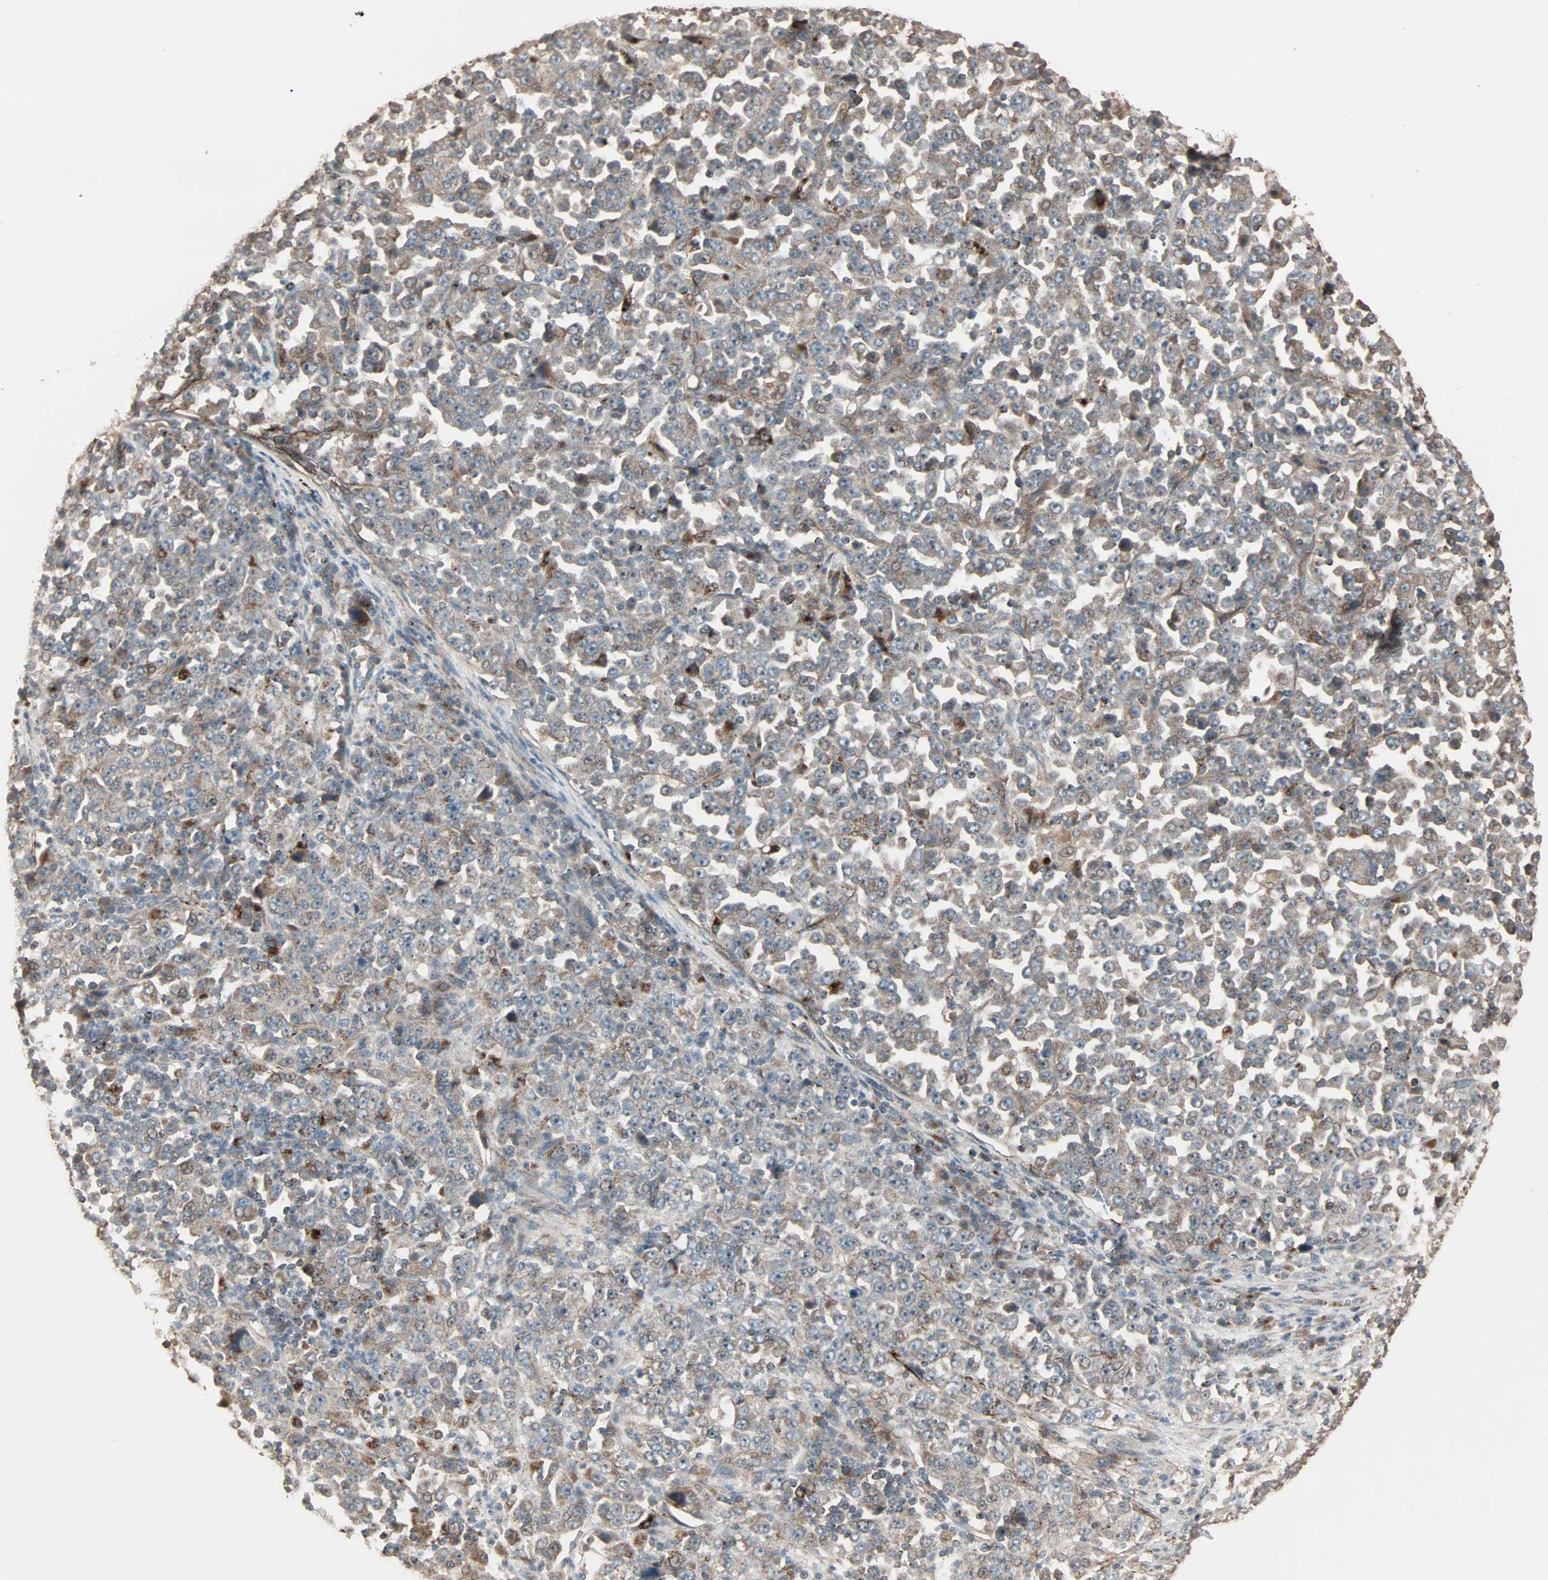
{"staining": {"intensity": "weak", "quantity": ">75%", "location": "cytoplasmic/membranous"}, "tissue": "stomach cancer", "cell_type": "Tumor cells", "image_type": "cancer", "snomed": [{"axis": "morphology", "description": "Normal tissue, NOS"}, {"axis": "morphology", "description": "Adenocarcinoma, NOS"}, {"axis": "topography", "description": "Stomach, upper"}, {"axis": "topography", "description": "Stomach"}], "caption": "Immunohistochemistry photomicrograph of neoplastic tissue: stomach adenocarcinoma stained using immunohistochemistry shows low levels of weak protein expression localized specifically in the cytoplasmic/membranous of tumor cells, appearing as a cytoplasmic/membranous brown color.", "gene": "CALCRL", "patient": {"sex": "male", "age": 59}}